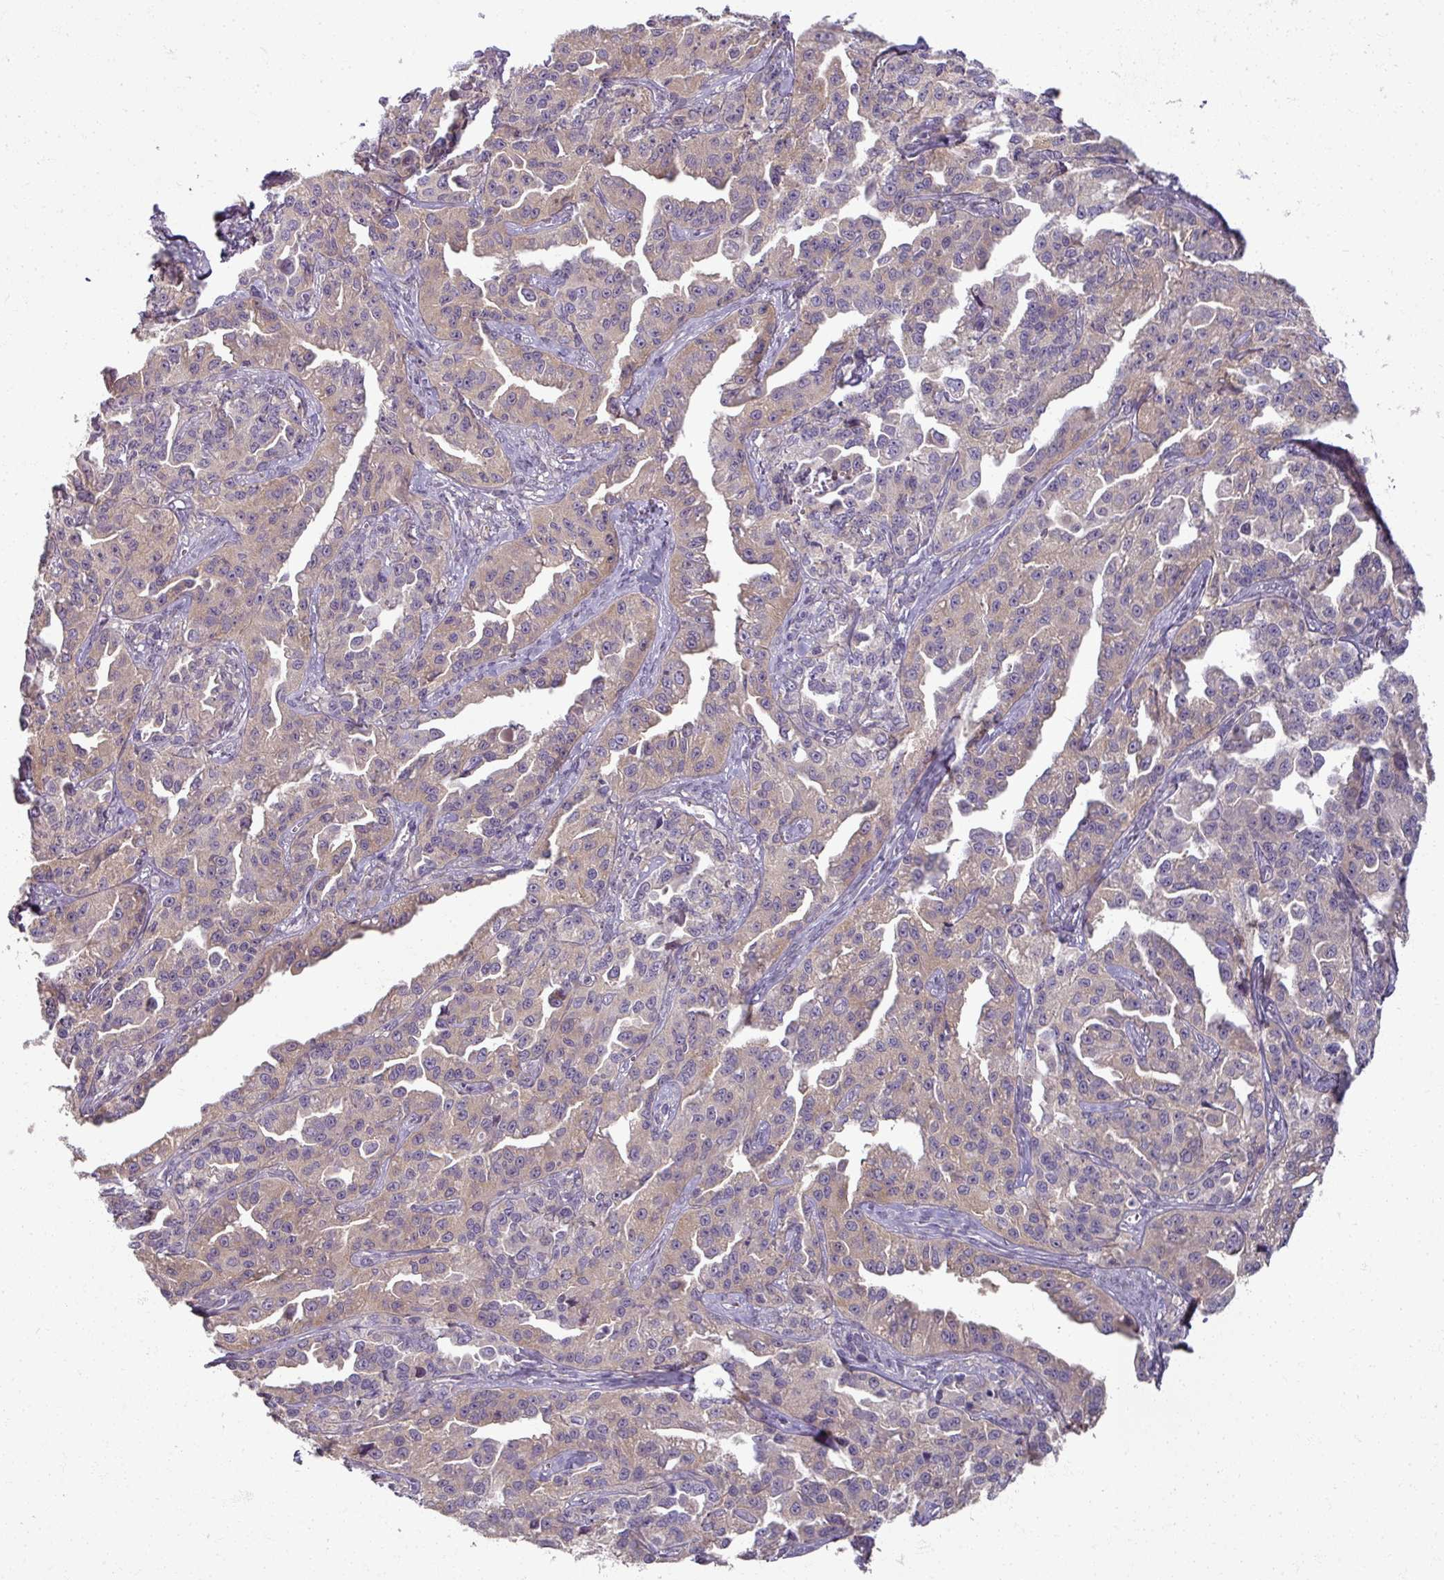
{"staining": {"intensity": "weak", "quantity": "25%-75%", "location": "cytoplasmic/membranous"}, "tissue": "ovarian cancer", "cell_type": "Tumor cells", "image_type": "cancer", "snomed": [{"axis": "morphology", "description": "Cystadenocarcinoma, serous, NOS"}, {"axis": "topography", "description": "Ovary"}], "caption": "Protein staining demonstrates weak cytoplasmic/membranous positivity in approximately 25%-75% of tumor cells in serous cystadenocarcinoma (ovarian).", "gene": "MYMK", "patient": {"sex": "female", "age": 75}}